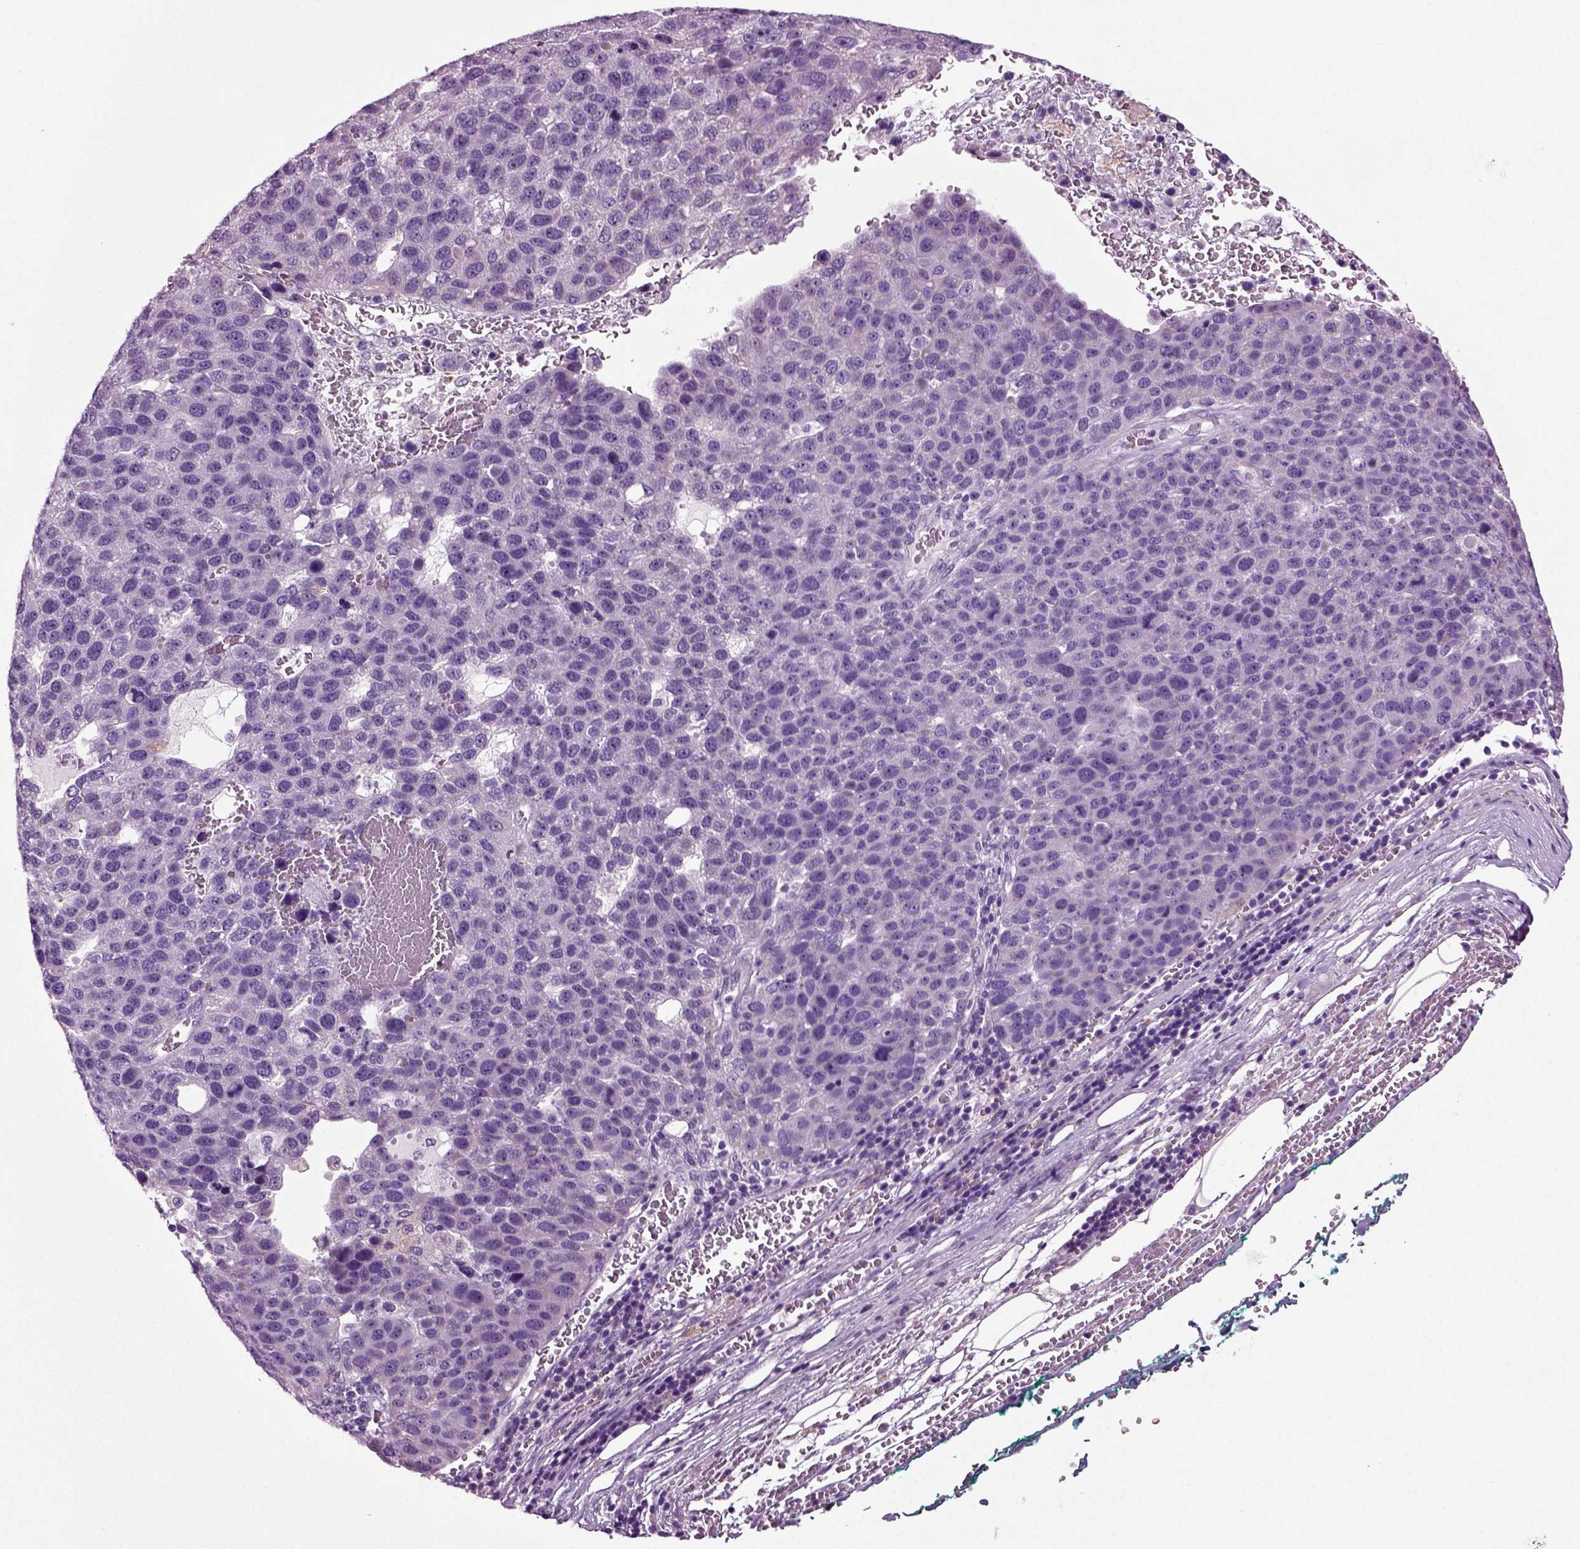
{"staining": {"intensity": "negative", "quantity": "none", "location": "none"}, "tissue": "pancreatic cancer", "cell_type": "Tumor cells", "image_type": "cancer", "snomed": [{"axis": "morphology", "description": "Adenocarcinoma, NOS"}, {"axis": "topography", "description": "Pancreas"}], "caption": "An immunohistochemistry histopathology image of pancreatic adenocarcinoma is shown. There is no staining in tumor cells of pancreatic adenocarcinoma.", "gene": "DNAH10", "patient": {"sex": "female", "age": 61}}